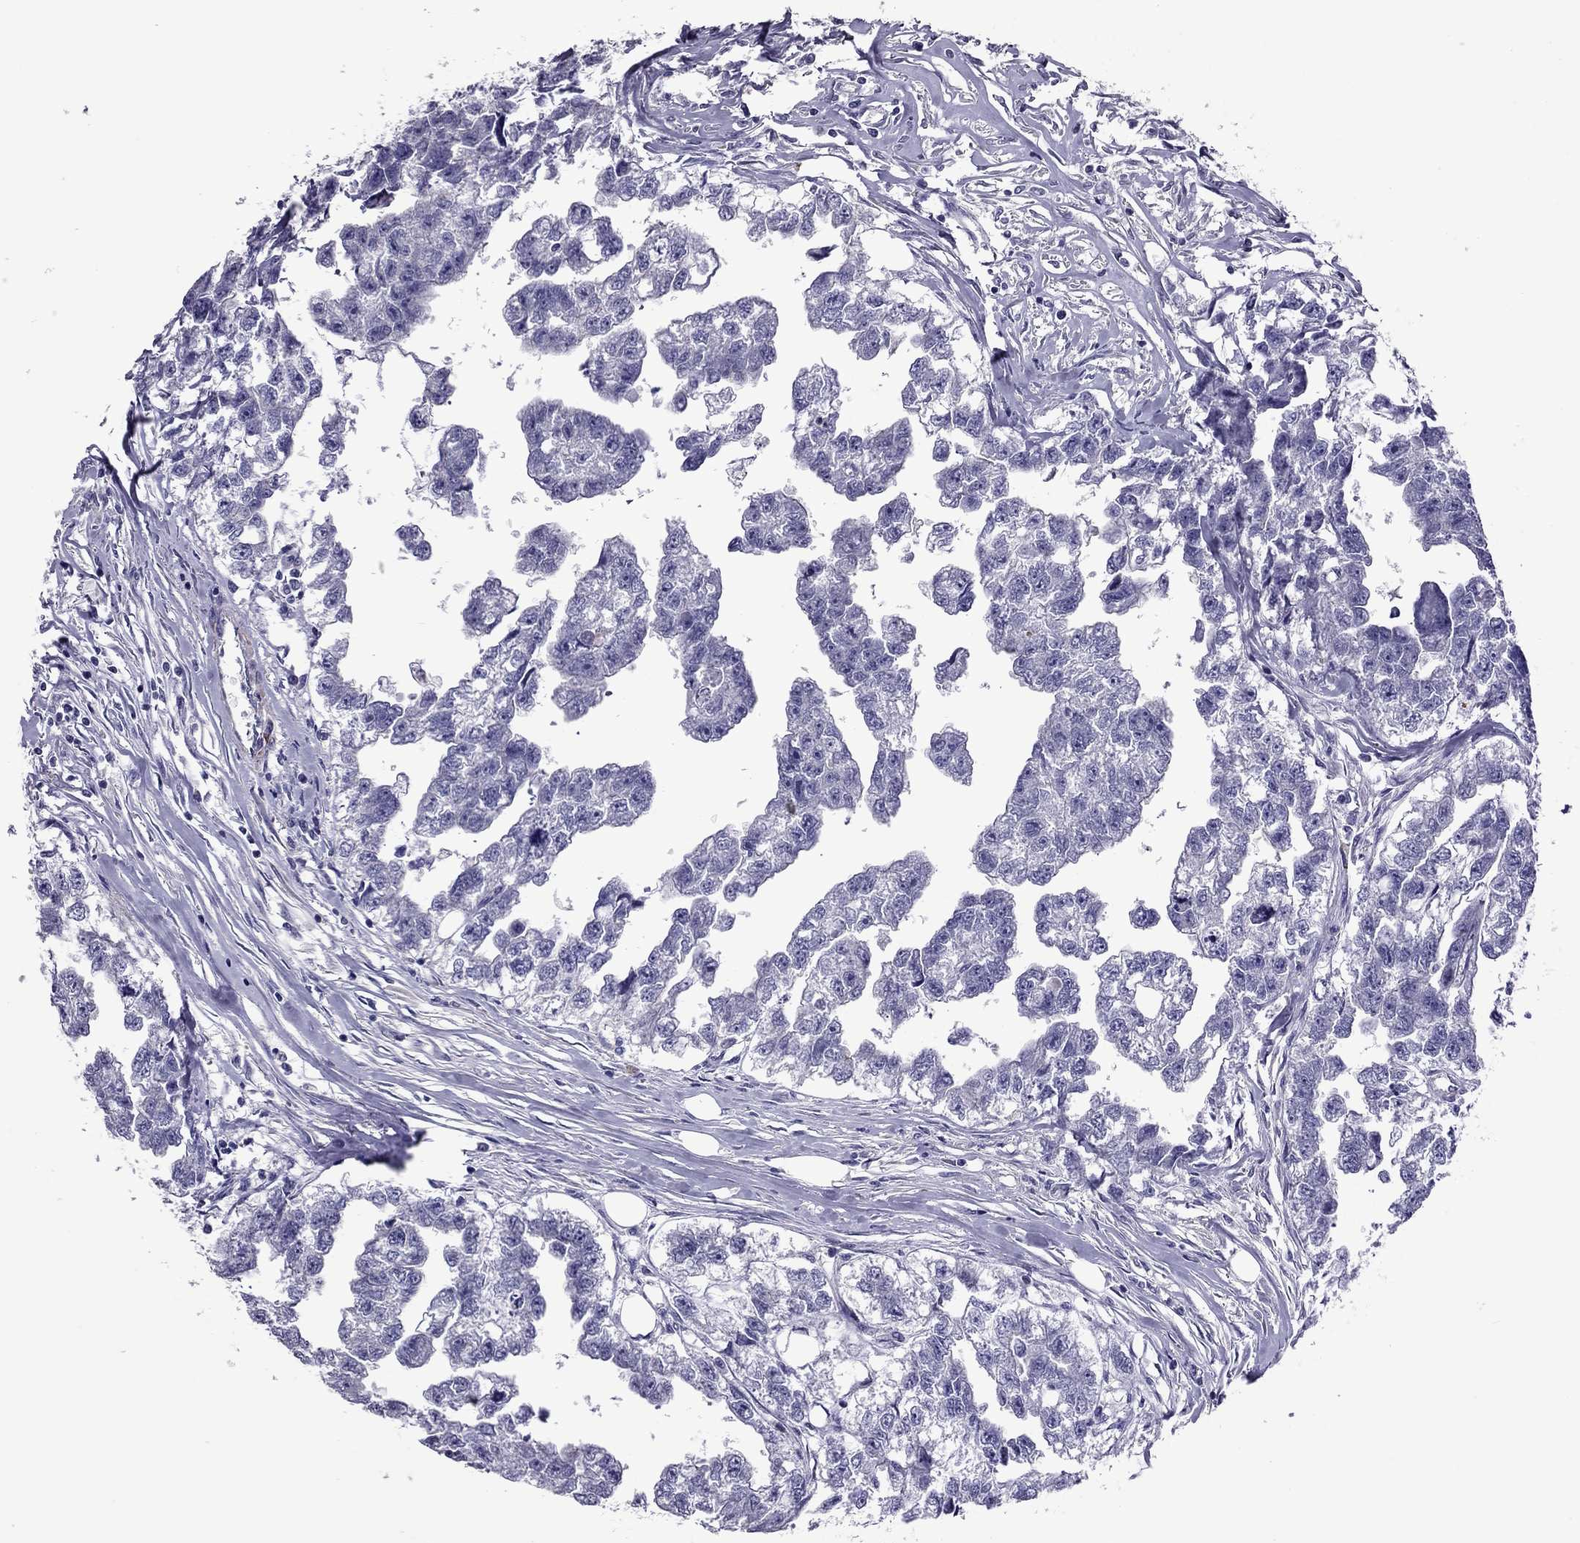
{"staining": {"intensity": "negative", "quantity": "none", "location": "none"}, "tissue": "testis cancer", "cell_type": "Tumor cells", "image_type": "cancer", "snomed": [{"axis": "morphology", "description": "Carcinoma, Embryonal, NOS"}, {"axis": "morphology", "description": "Teratoma, malignant, NOS"}, {"axis": "topography", "description": "Testis"}], "caption": "DAB (3,3'-diaminobenzidine) immunohistochemical staining of malignant teratoma (testis) shows no significant expression in tumor cells.", "gene": "SLC16A8", "patient": {"sex": "male", "age": 44}}